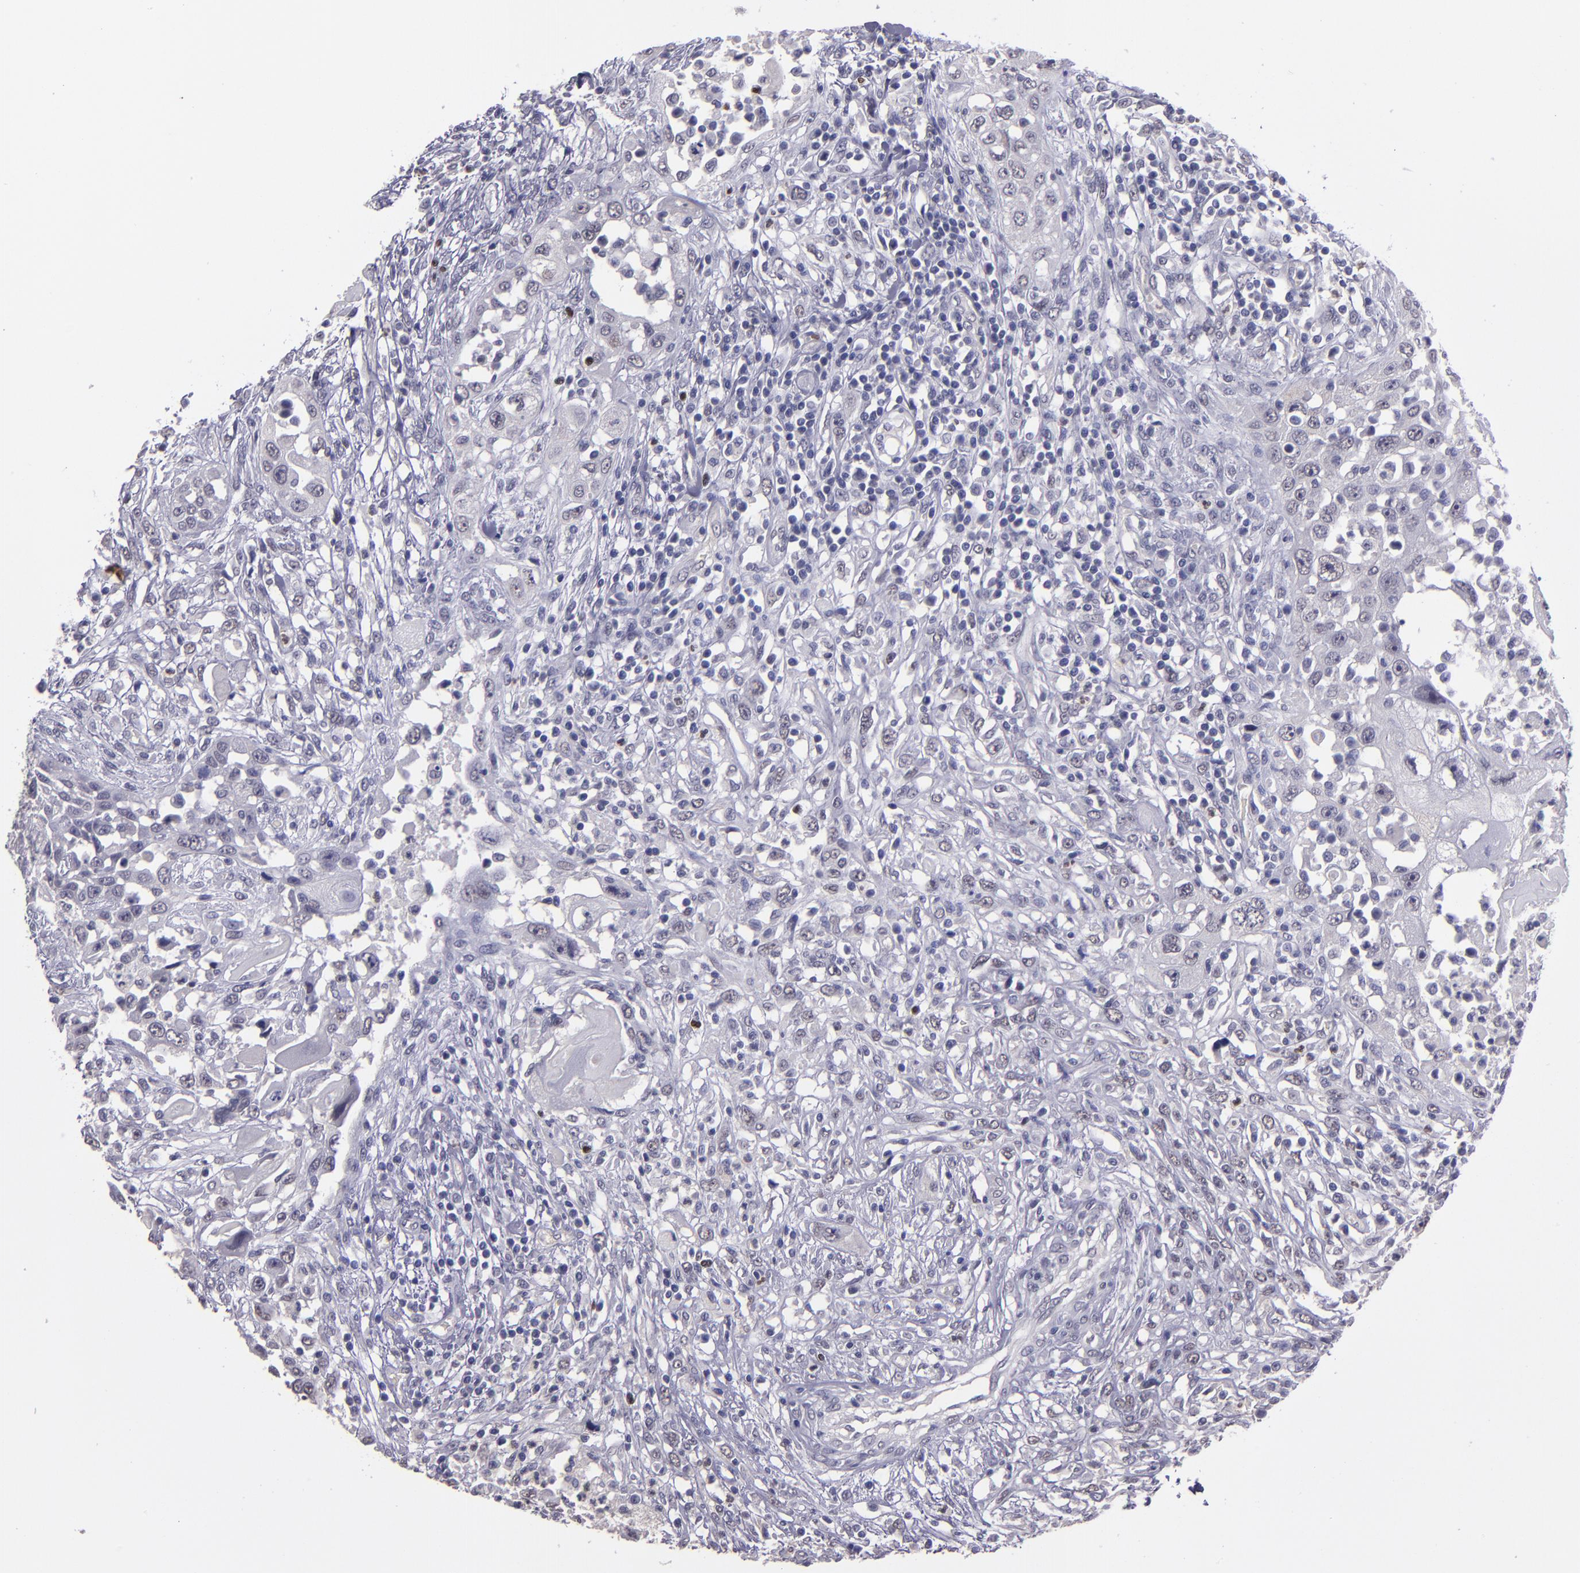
{"staining": {"intensity": "negative", "quantity": "none", "location": "none"}, "tissue": "head and neck cancer", "cell_type": "Tumor cells", "image_type": "cancer", "snomed": [{"axis": "morphology", "description": "Neoplasm, malignant, NOS"}, {"axis": "topography", "description": "Salivary gland"}, {"axis": "topography", "description": "Head-Neck"}], "caption": "A high-resolution micrograph shows immunohistochemistry staining of head and neck cancer (malignant neoplasm), which exhibits no significant staining in tumor cells.", "gene": "CEBPE", "patient": {"sex": "male", "age": 43}}